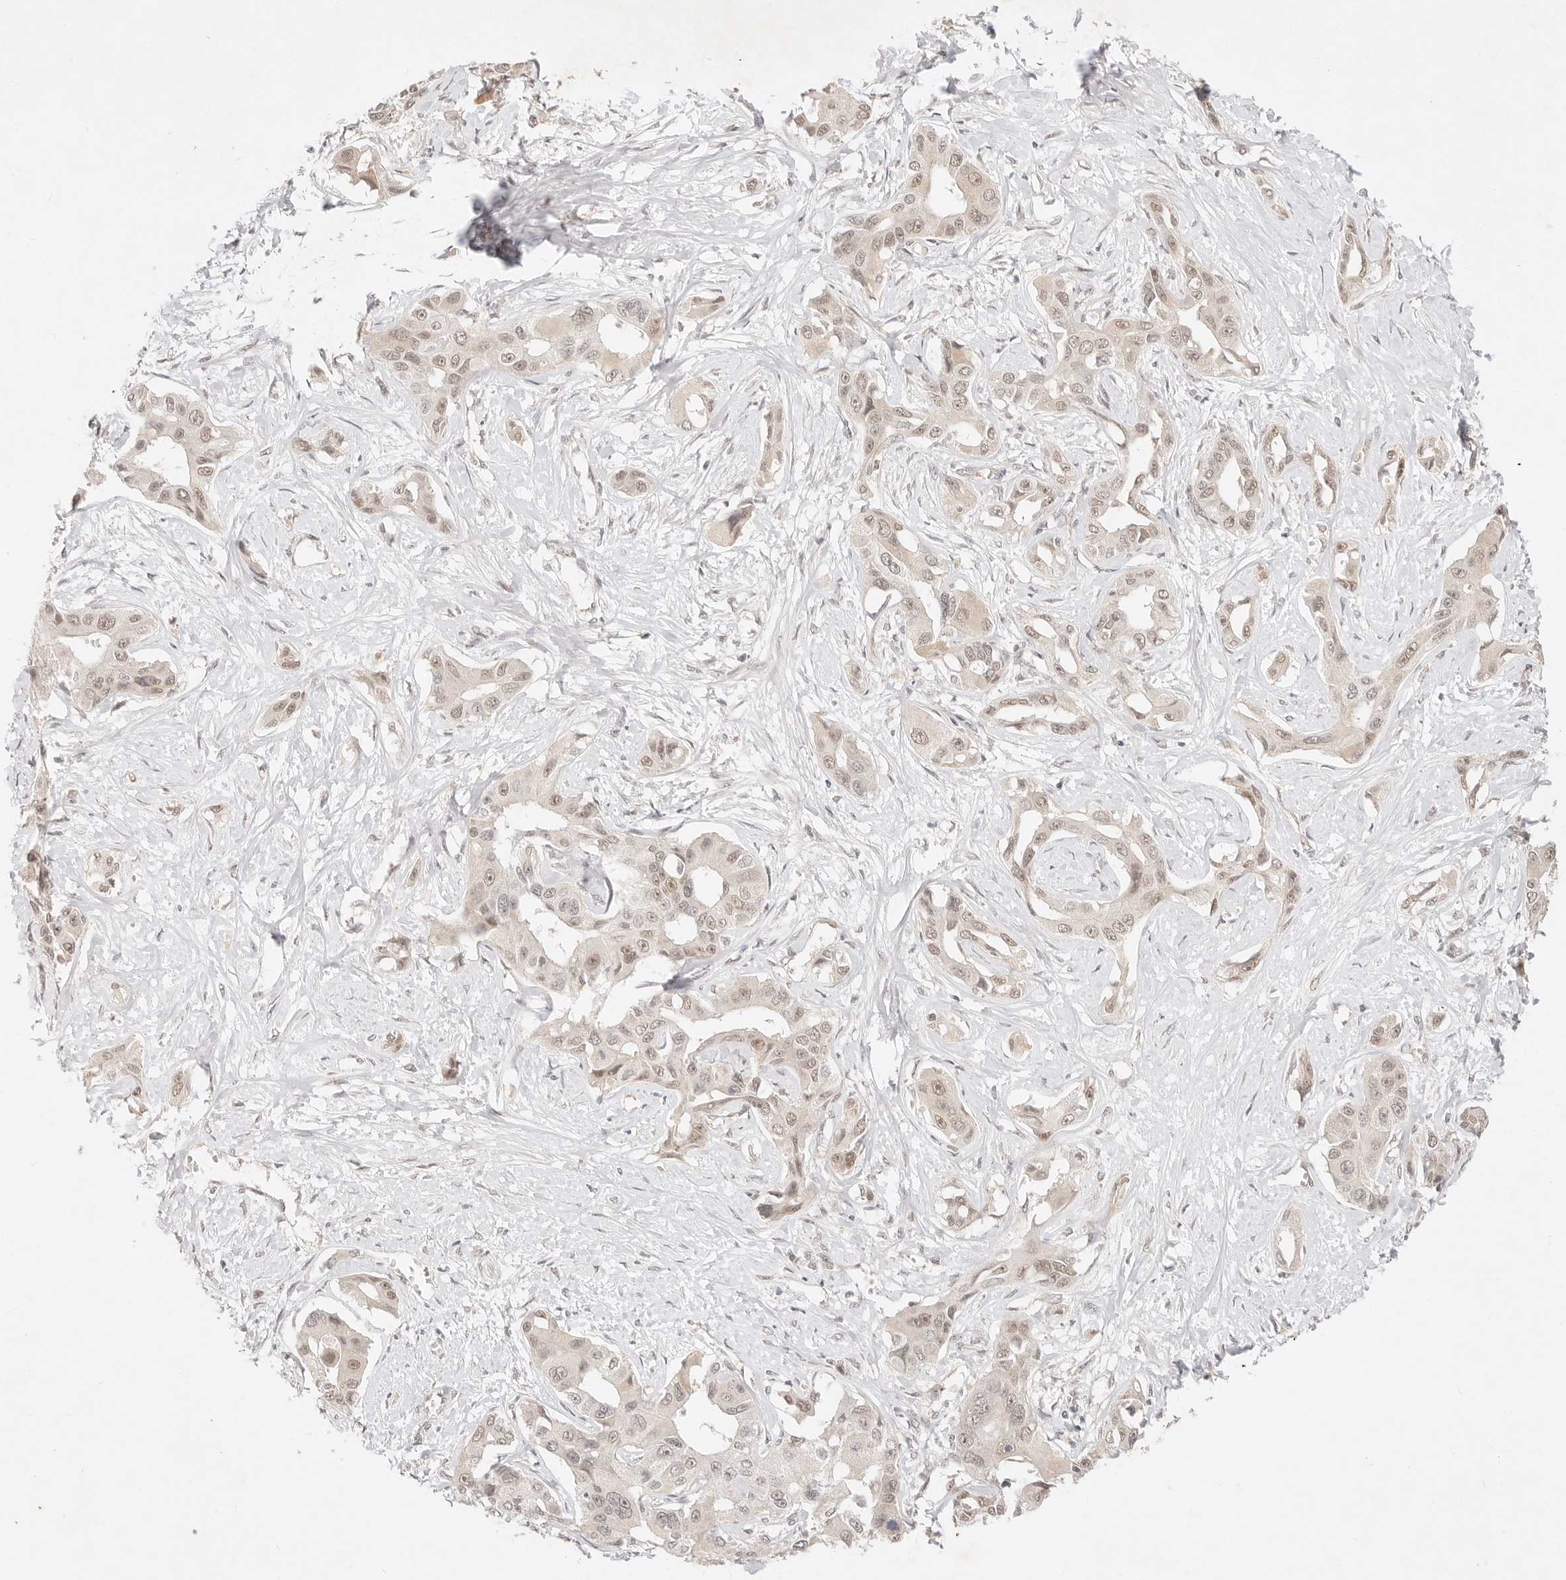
{"staining": {"intensity": "weak", "quantity": "25%-75%", "location": "nuclear"}, "tissue": "liver cancer", "cell_type": "Tumor cells", "image_type": "cancer", "snomed": [{"axis": "morphology", "description": "Cholangiocarcinoma"}, {"axis": "topography", "description": "Liver"}], "caption": "Immunohistochemistry staining of liver cholangiocarcinoma, which exhibits low levels of weak nuclear positivity in about 25%-75% of tumor cells indicating weak nuclear protein expression. The staining was performed using DAB (brown) for protein detection and nuclei were counterstained in hematoxylin (blue).", "gene": "GPR156", "patient": {"sex": "male", "age": 59}}